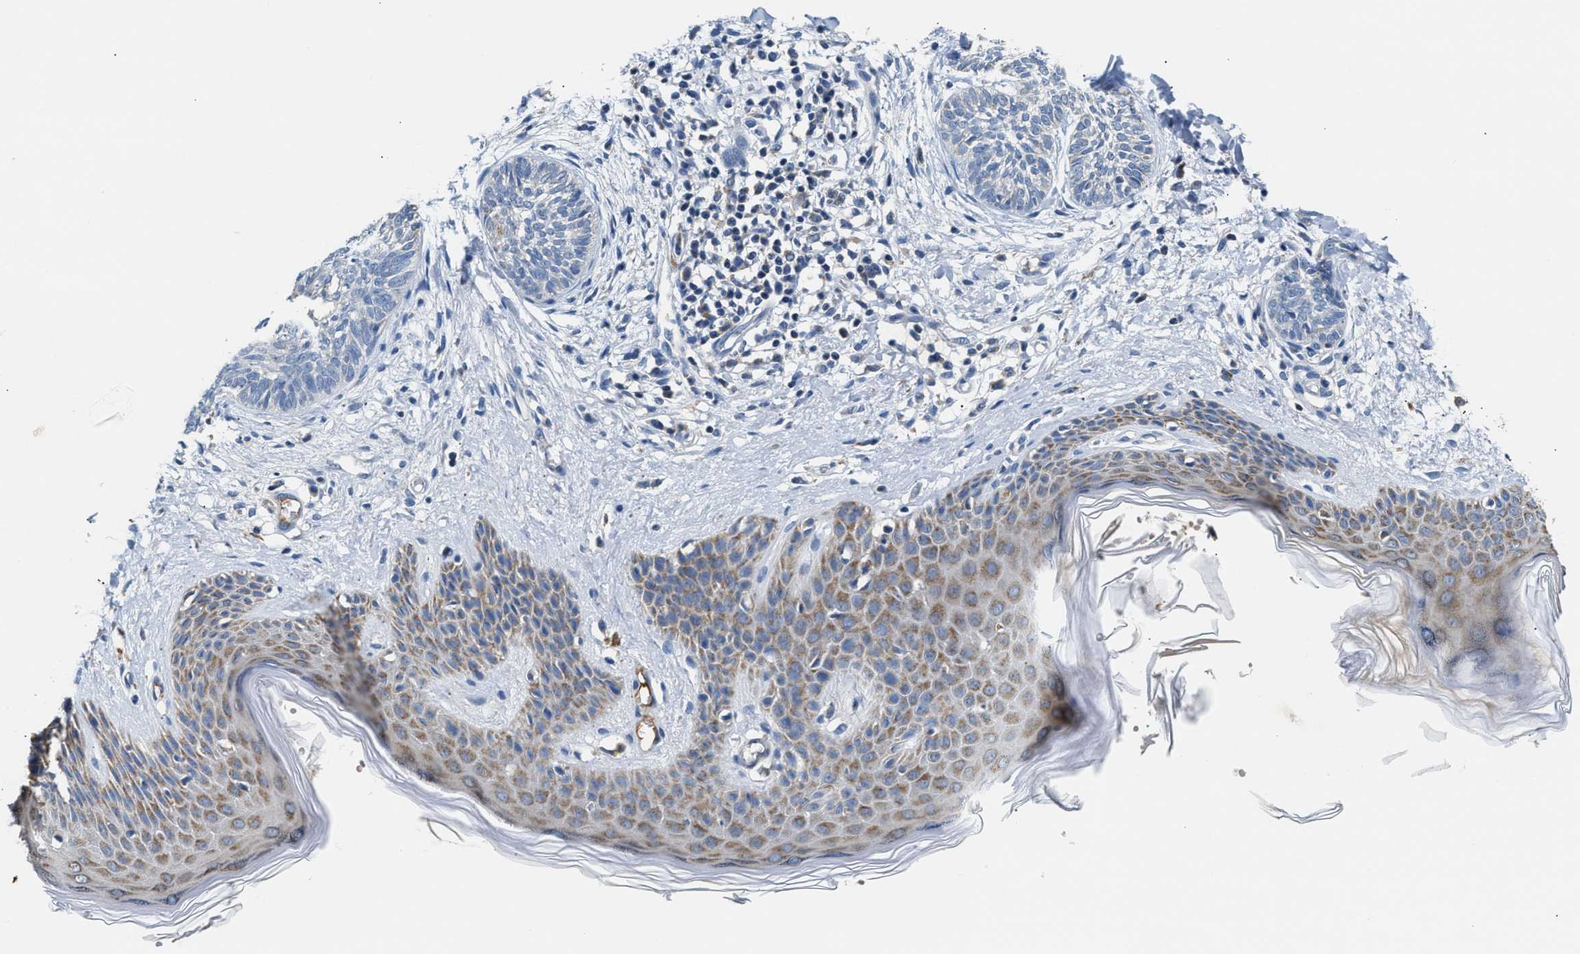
{"staining": {"intensity": "negative", "quantity": "none", "location": "none"}, "tissue": "skin cancer", "cell_type": "Tumor cells", "image_type": "cancer", "snomed": [{"axis": "morphology", "description": "Basal cell carcinoma"}, {"axis": "topography", "description": "Skin"}], "caption": "A photomicrograph of skin cancer stained for a protein reveals no brown staining in tumor cells. (DAB (3,3'-diaminobenzidine) IHC visualized using brightfield microscopy, high magnification).", "gene": "TUT7", "patient": {"sex": "female", "age": 59}}